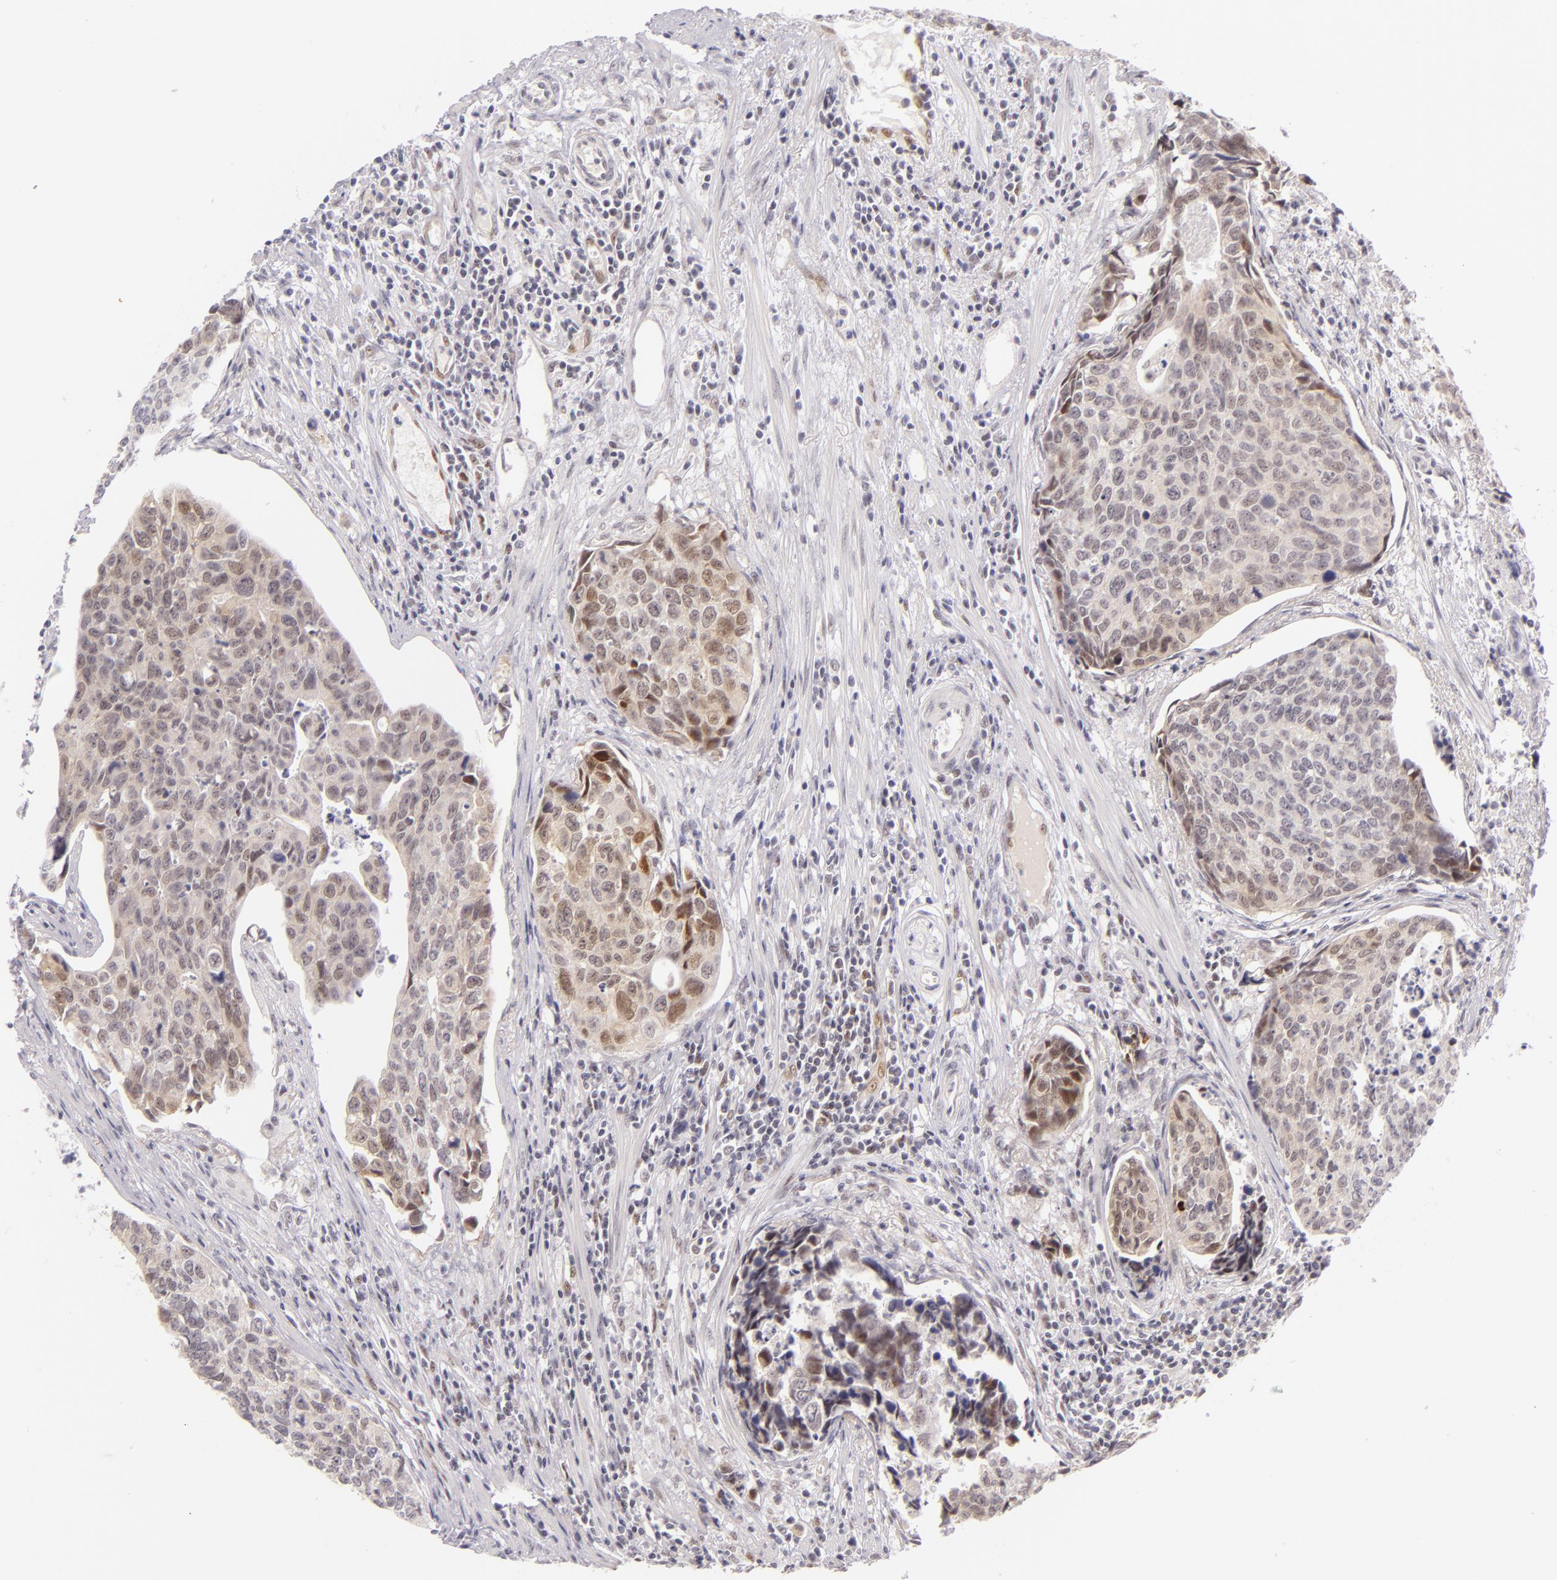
{"staining": {"intensity": "moderate", "quantity": "25%-75%", "location": "cytoplasmic/membranous,nuclear"}, "tissue": "urothelial cancer", "cell_type": "Tumor cells", "image_type": "cancer", "snomed": [{"axis": "morphology", "description": "Urothelial carcinoma, High grade"}, {"axis": "topography", "description": "Urinary bladder"}], "caption": "Immunohistochemical staining of human urothelial cancer reveals medium levels of moderate cytoplasmic/membranous and nuclear positivity in approximately 25%-75% of tumor cells.", "gene": "BCL3", "patient": {"sex": "male", "age": 81}}